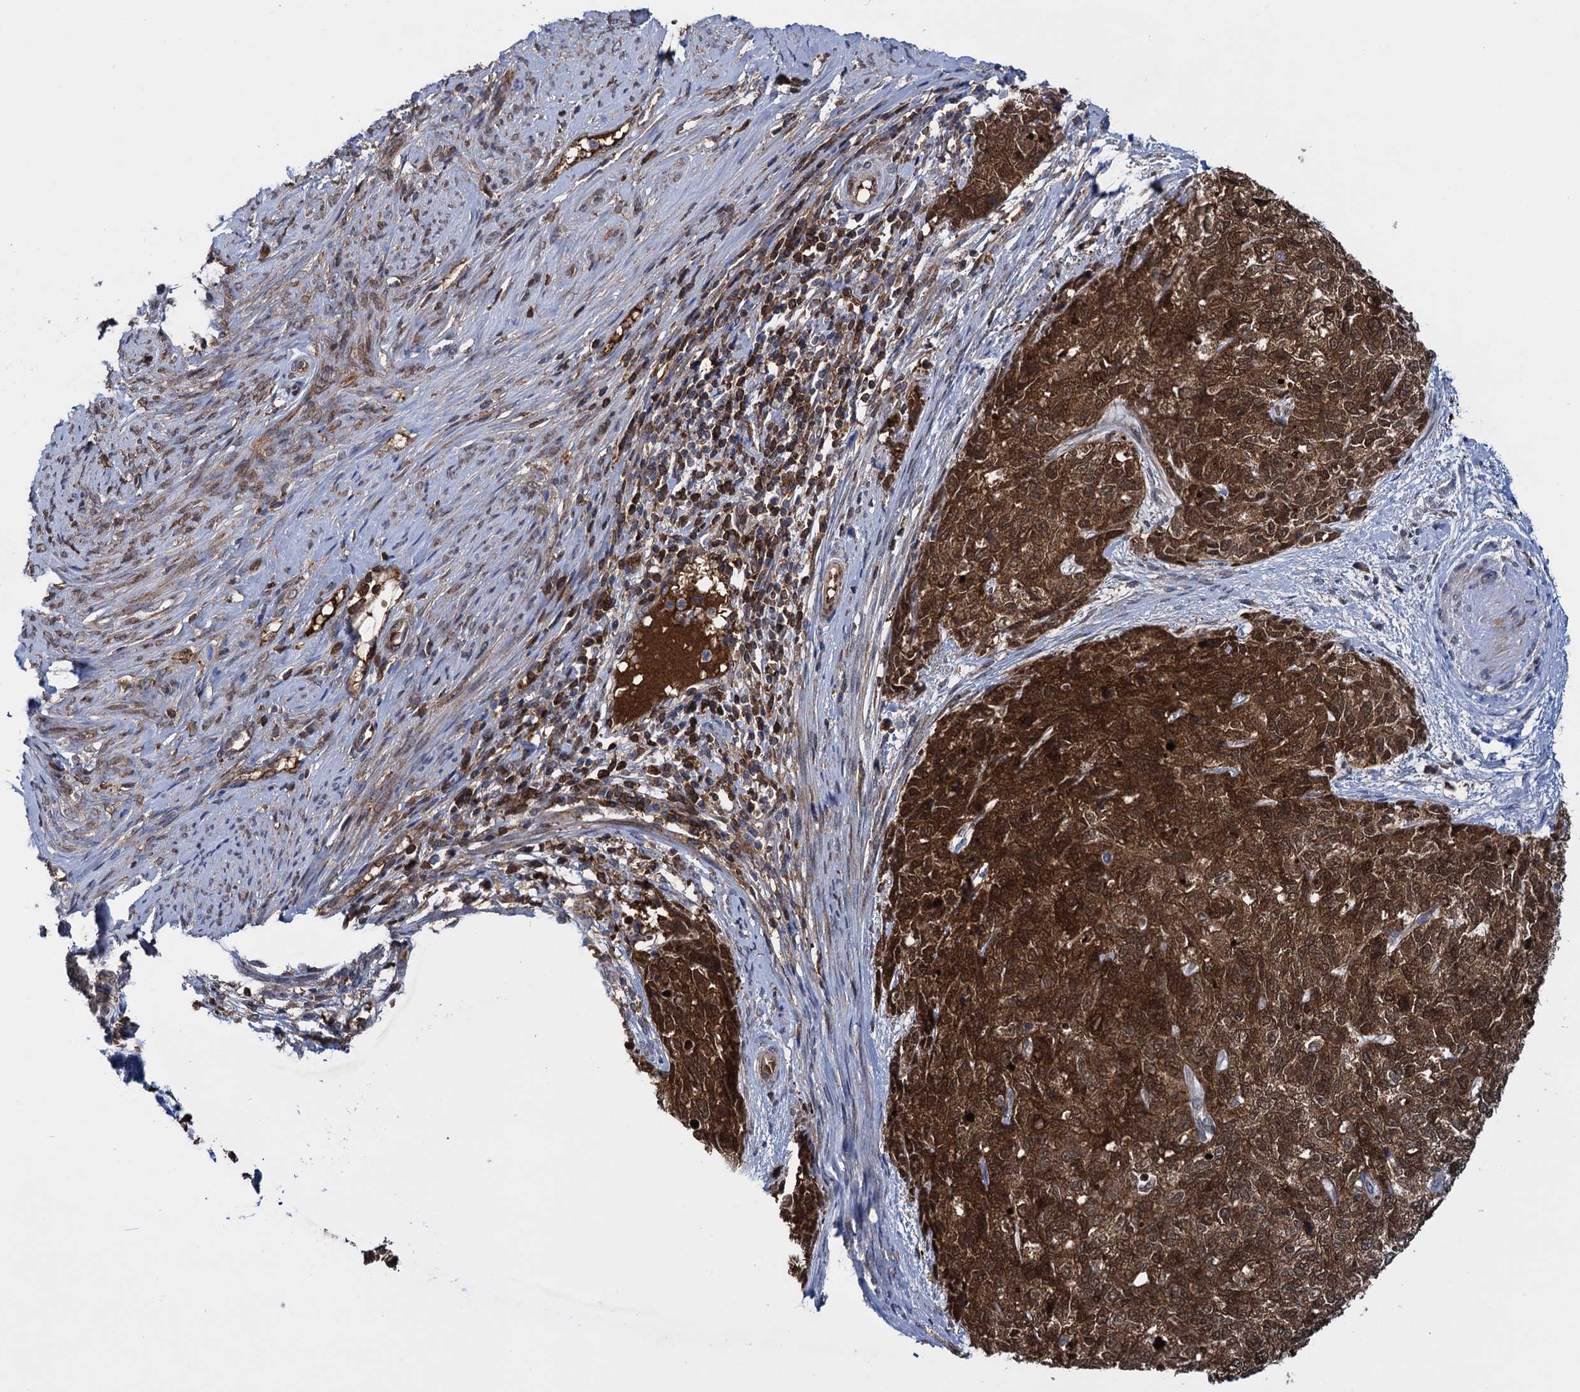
{"staining": {"intensity": "strong", "quantity": ">75%", "location": "cytoplasmic/membranous,nuclear"}, "tissue": "cervical cancer", "cell_type": "Tumor cells", "image_type": "cancer", "snomed": [{"axis": "morphology", "description": "Squamous cell carcinoma, NOS"}, {"axis": "topography", "description": "Cervix"}], "caption": "Protein expression analysis of cervical cancer reveals strong cytoplasmic/membranous and nuclear positivity in about >75% of tumor cells. Nuclei are stained in blue.", "gene": "GLO1", "patient": {"sex": "female", "age": 63}}